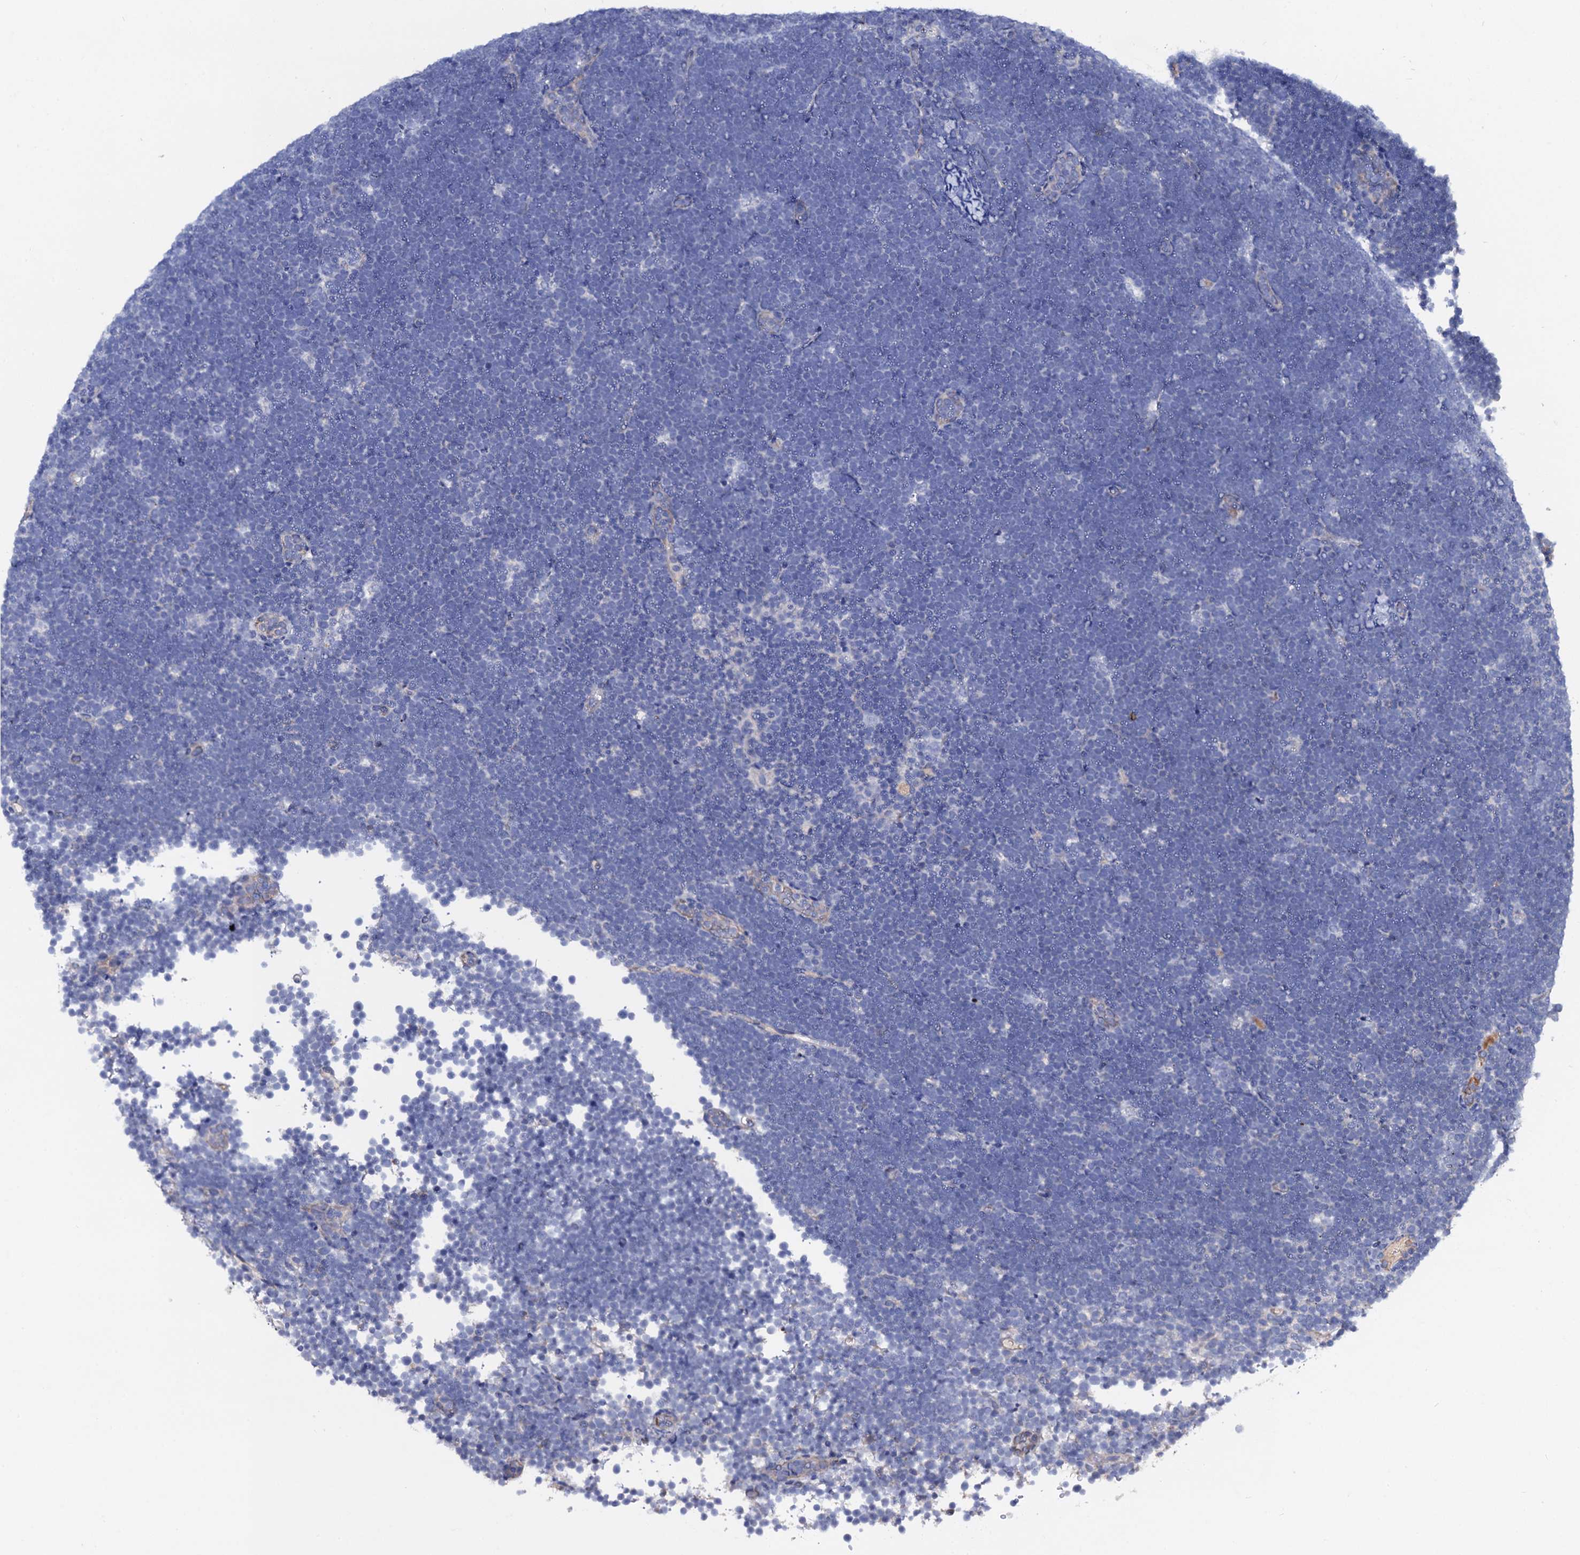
{"staining": {"intensity": "negative", "quantity": "none", "location": "none"}, "tissue": "lymphoma", "cell_type": "Tumor cells", "image_type": "cancer", "snomed": [{"axis": "morphology", "description": "Malignant lymphoma, non-Hodgkin's type, High grade"}, {"axis": "topography", "description": "Lymph node"}], "caption": "The image demonstrates no staining of tumor cells in lymphoma. (DAB immunohistochemistry (IHC), high magnification).", "gene": "FREM3", "patient": {"sex": "male", "age": 13}}